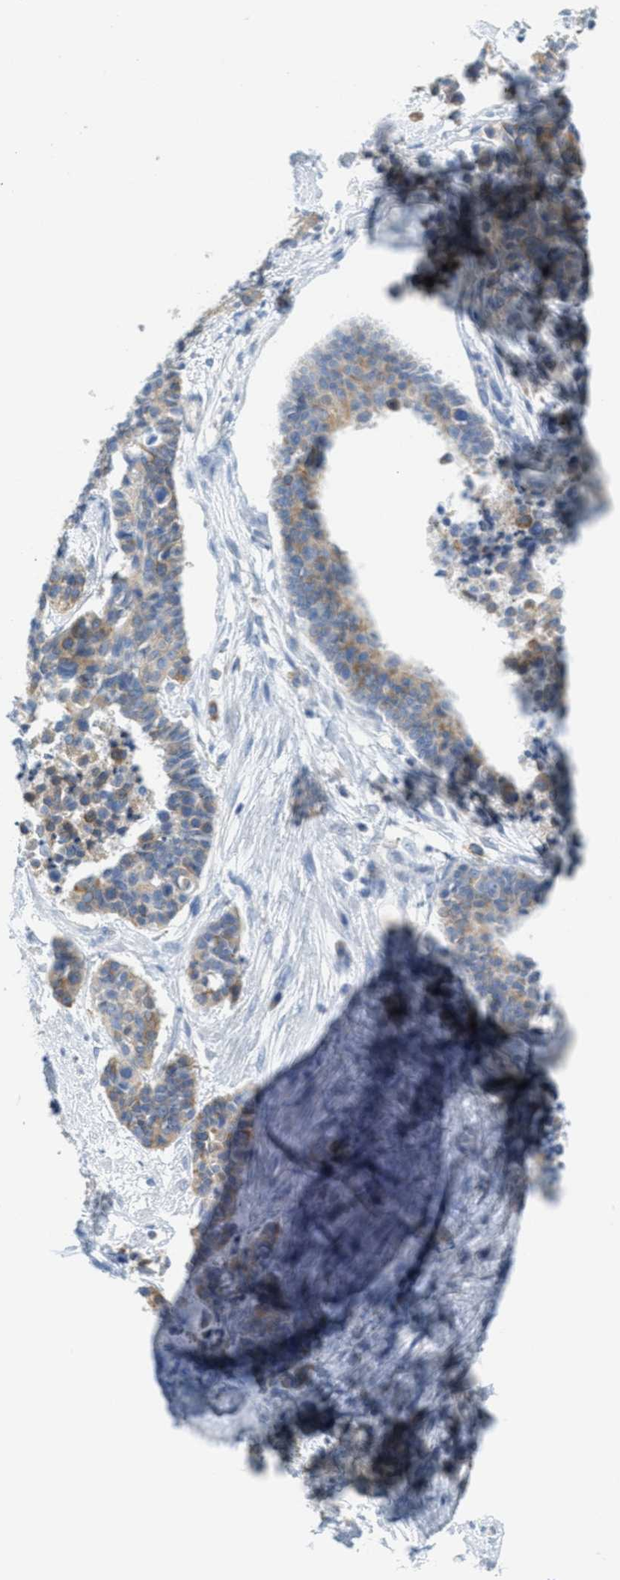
{"staining": {"intensity": "moderate", "quantity": "25%-75%", "location": "cytoplasmic/membranous"}, "tissue": "cervical cancer", "cell_type": "Tumor cells", "image_type": "cancer", "snomed": [{"axis": "morphology", "description": "Squamous cell carcinoma, NOS"}, {"axis": "topography", "description": "Cervix"}], "caption": "Protein positivity by immunohistochemistry (IHC) demonstrates moderate cytoplasmic/membranous expression in approximately 25%-75% of tumor cells in cervical cancer. The protein is shown in brown color, while the nuclei are stained blue.", "gene": "TEX264", "patient": {"sex": "female", "age": 35}}